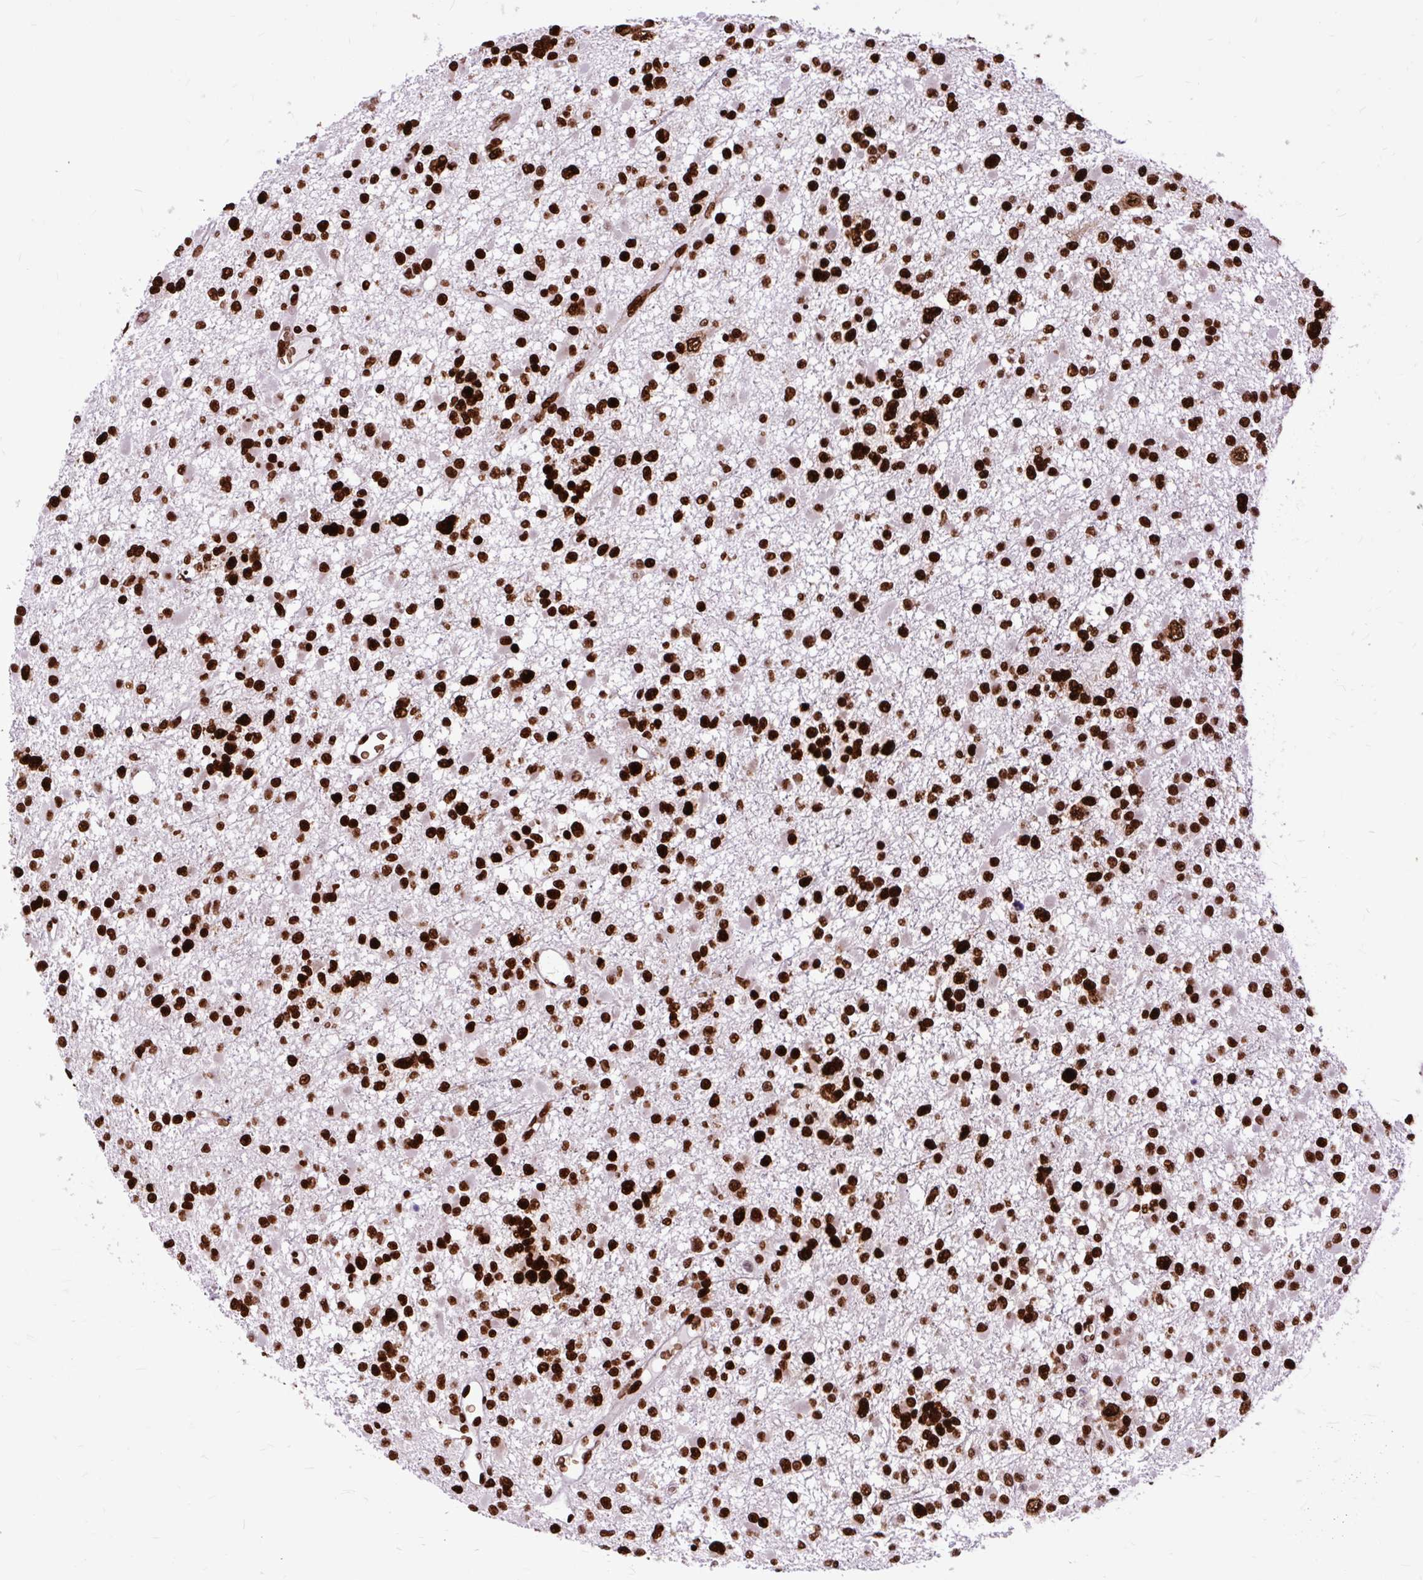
{"staining": {"intensity": "strong", "quantity": ">75%", "location": "nuclear"}, "tissue": "glioma", "cell_type": "Tumor cells", "image_type": "cancer", "snomed": [{"axis": "morphology", "description": "Glioma, malignant, Low grade"}, {"axis": "topography", "description": "Brain"}], "caption": "Strong nuclear protein expression is present in approximately >75% of tumor cells in malignant low-grade glioma. (Brightfield microscopy of DAB IHC at high magnification).", "gene": "FUS", "patient": {"sex": "female", "age": 22}}